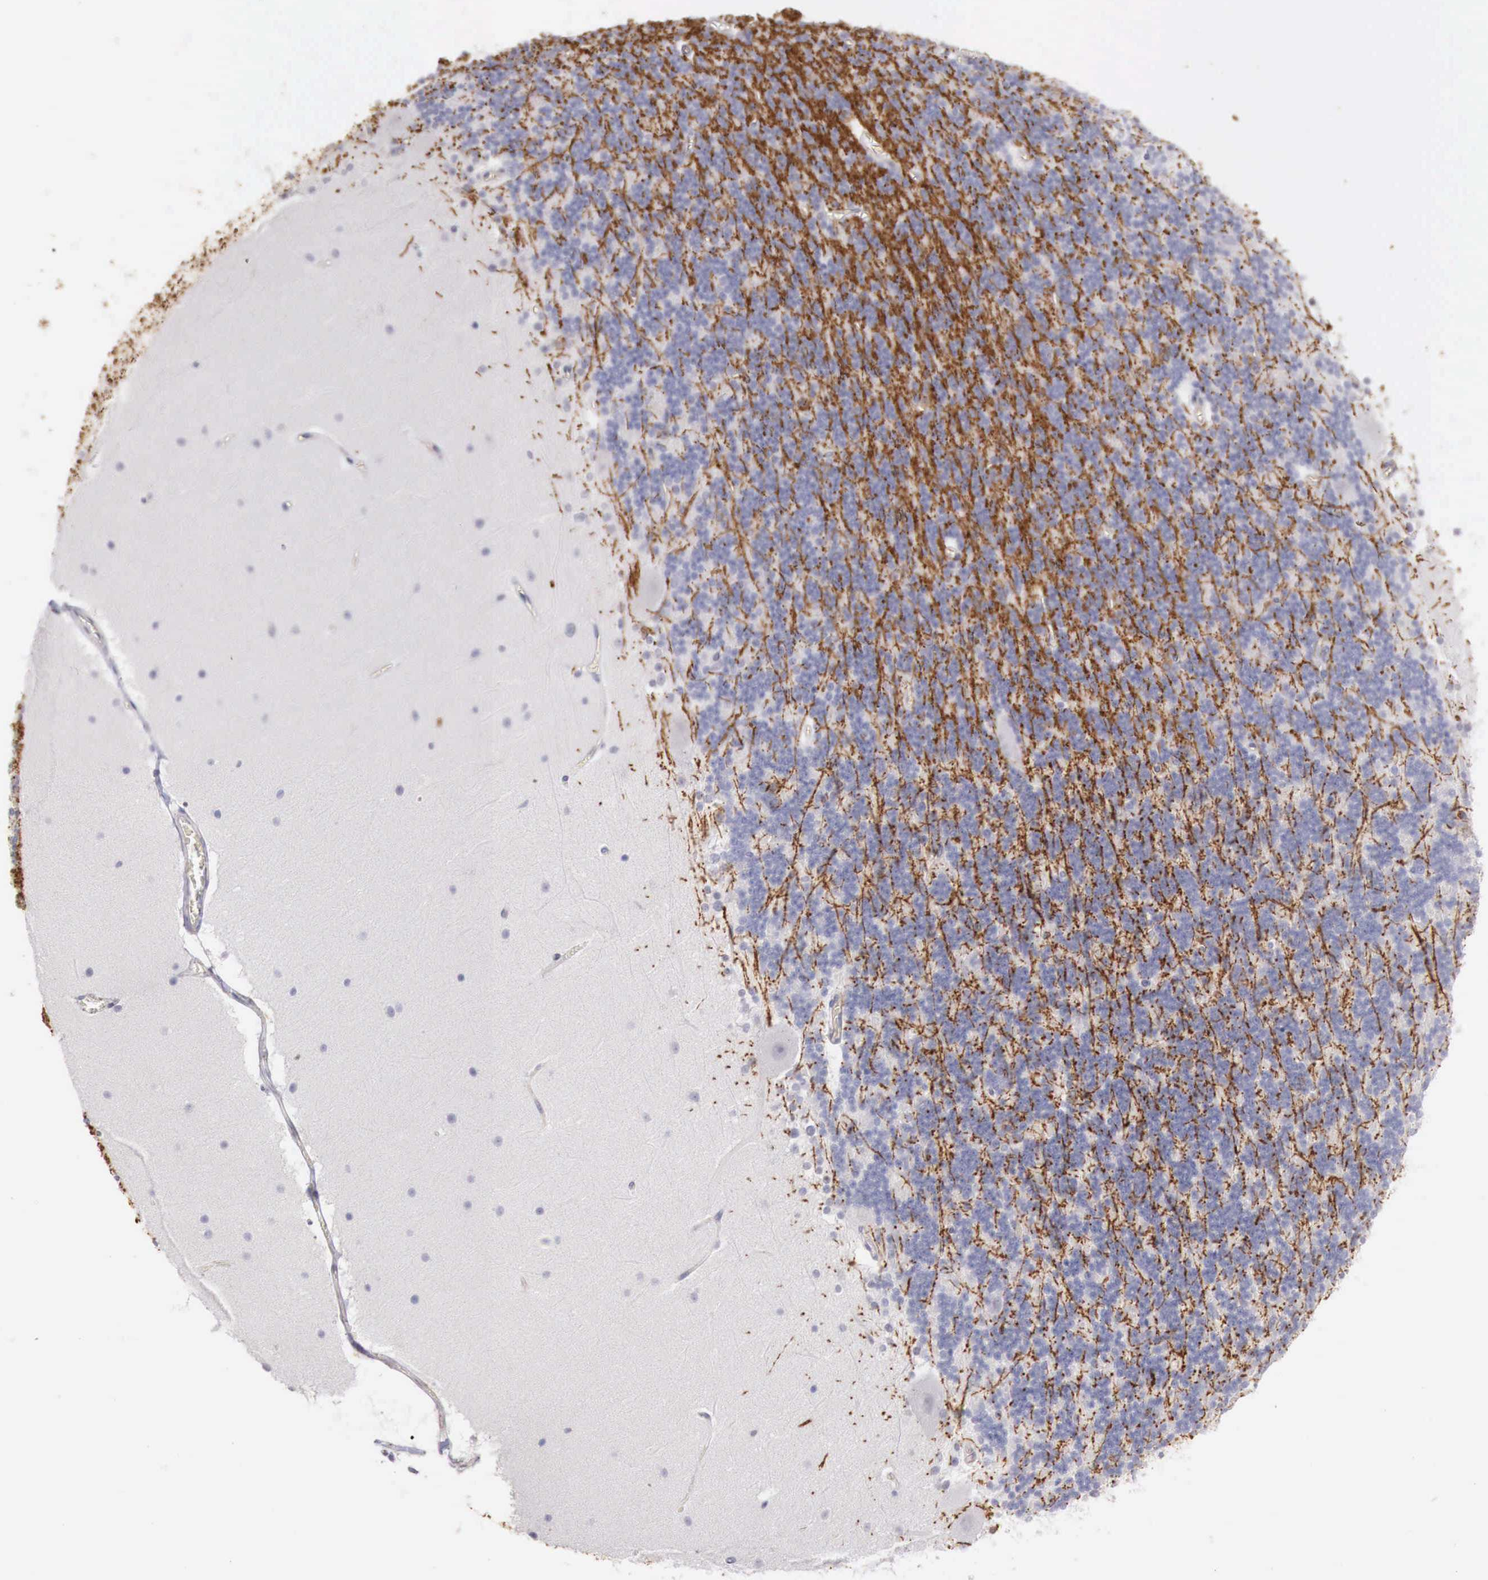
{"staining": {"intensity": "negative", "quantity": "none", "location": "none"}, "tissue": "cerebellum", "cell_type": "Cells in granular layer", "image_type": "normal", "snomed": [{"axis": "morphology", "description": "Normal tissue, NOS"}, {"axis": "topography", "description": "Cerebellum"}], "caption": "IHC micrograph of benign cerebellum stained for a protein (brown), which reveals no expression in cells in granular layer.", "gene": "TRIM13", "patient": {"sex": "female", "age": 19}}